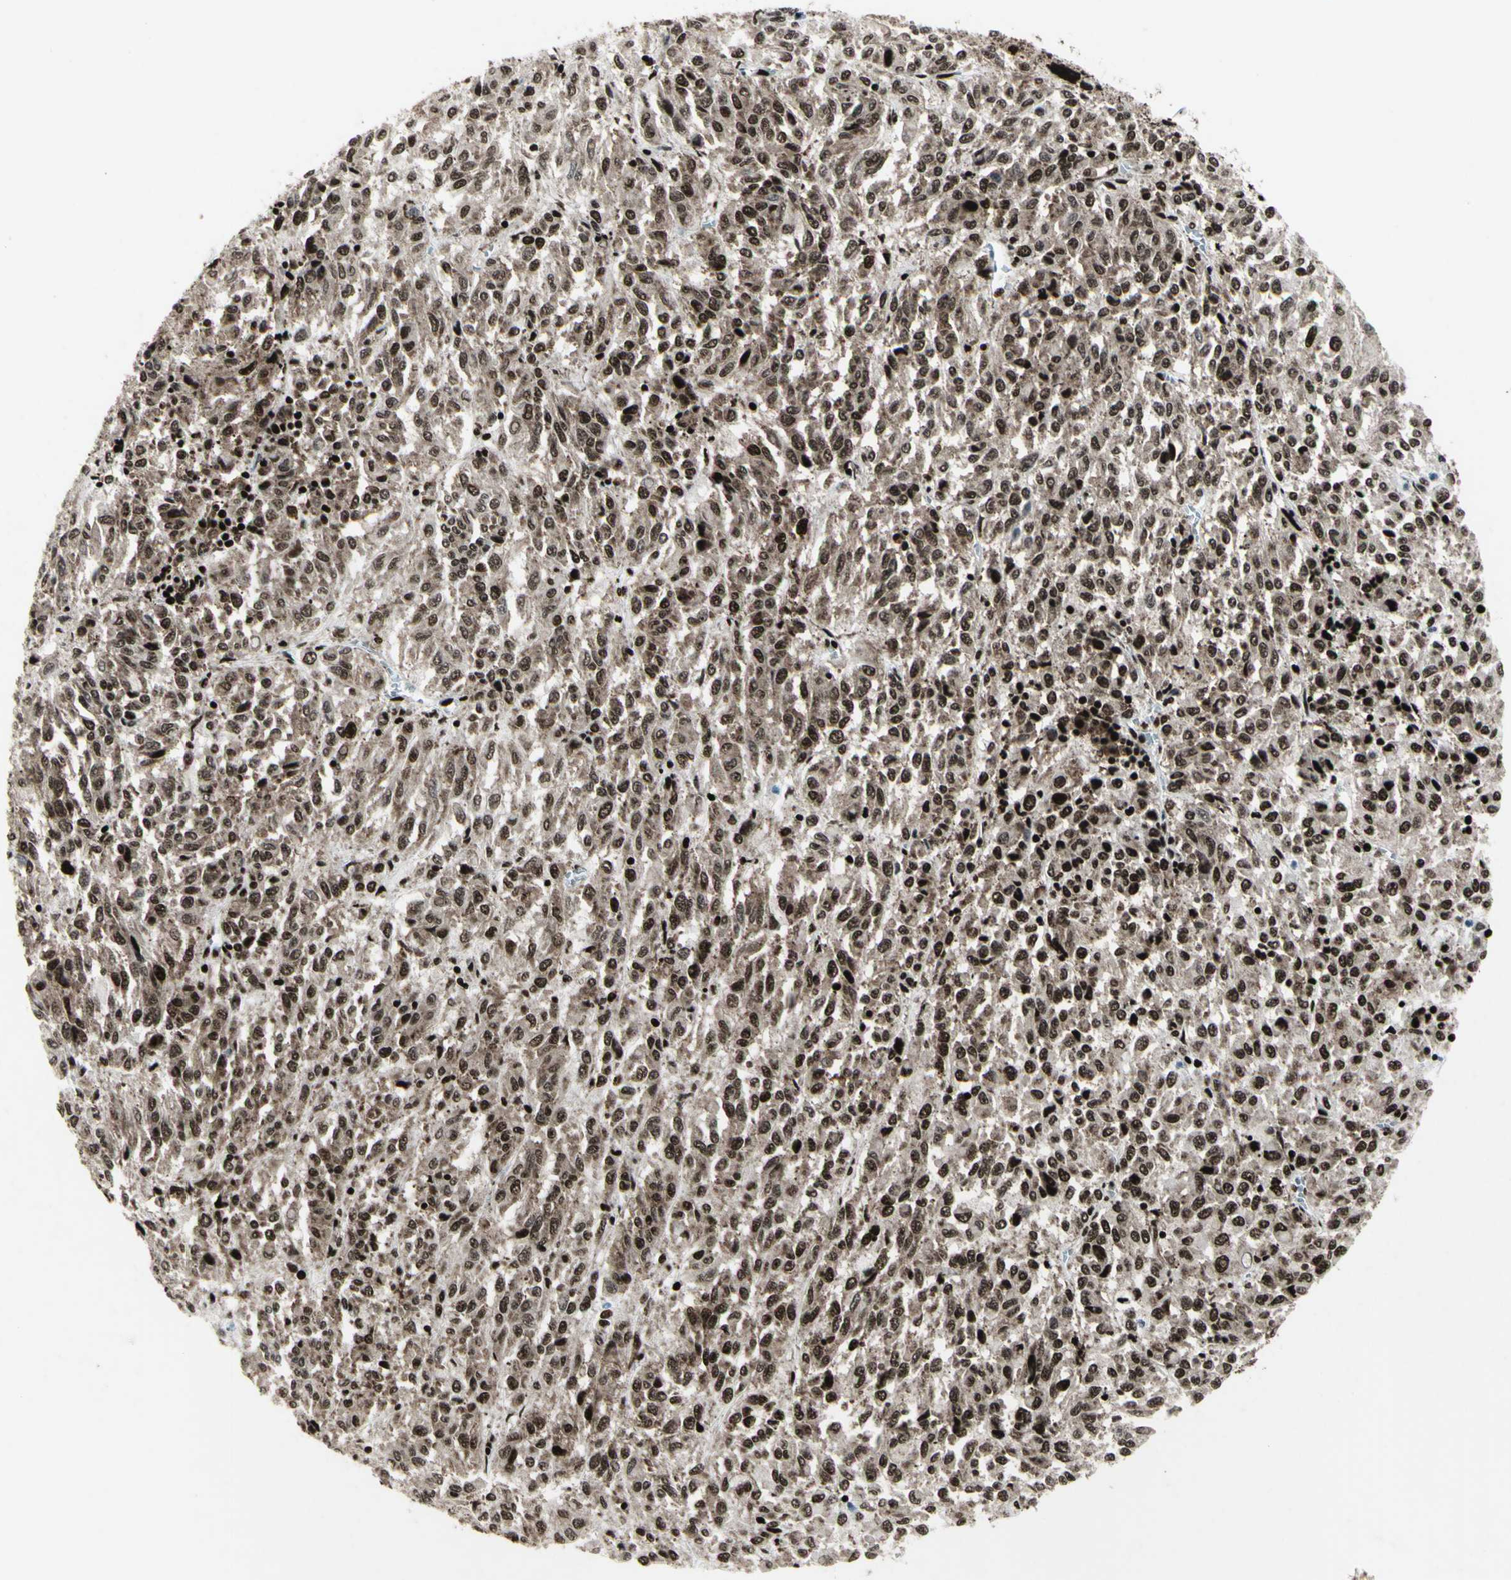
{"staining": {"intensity": "moderate", "quantity": ">75%", "location": "nuclear"}, "tissue": "melanoma", "cell_type": "Tumor cells", "image_type": "cancer", "snomed": [{"axis": "morphology", "description": "Malignant melanoma, Metastatic site"}, {"axis": "topography", "description": "Lung"}], "caption": "Immunohistochemical staining of melanoma demonstrates medium levels of moderate nuclear protein staining in approximately >75% of tumor cells.", "gene": "U2AF2", "patient": {"sex": "male", "age": 64}}